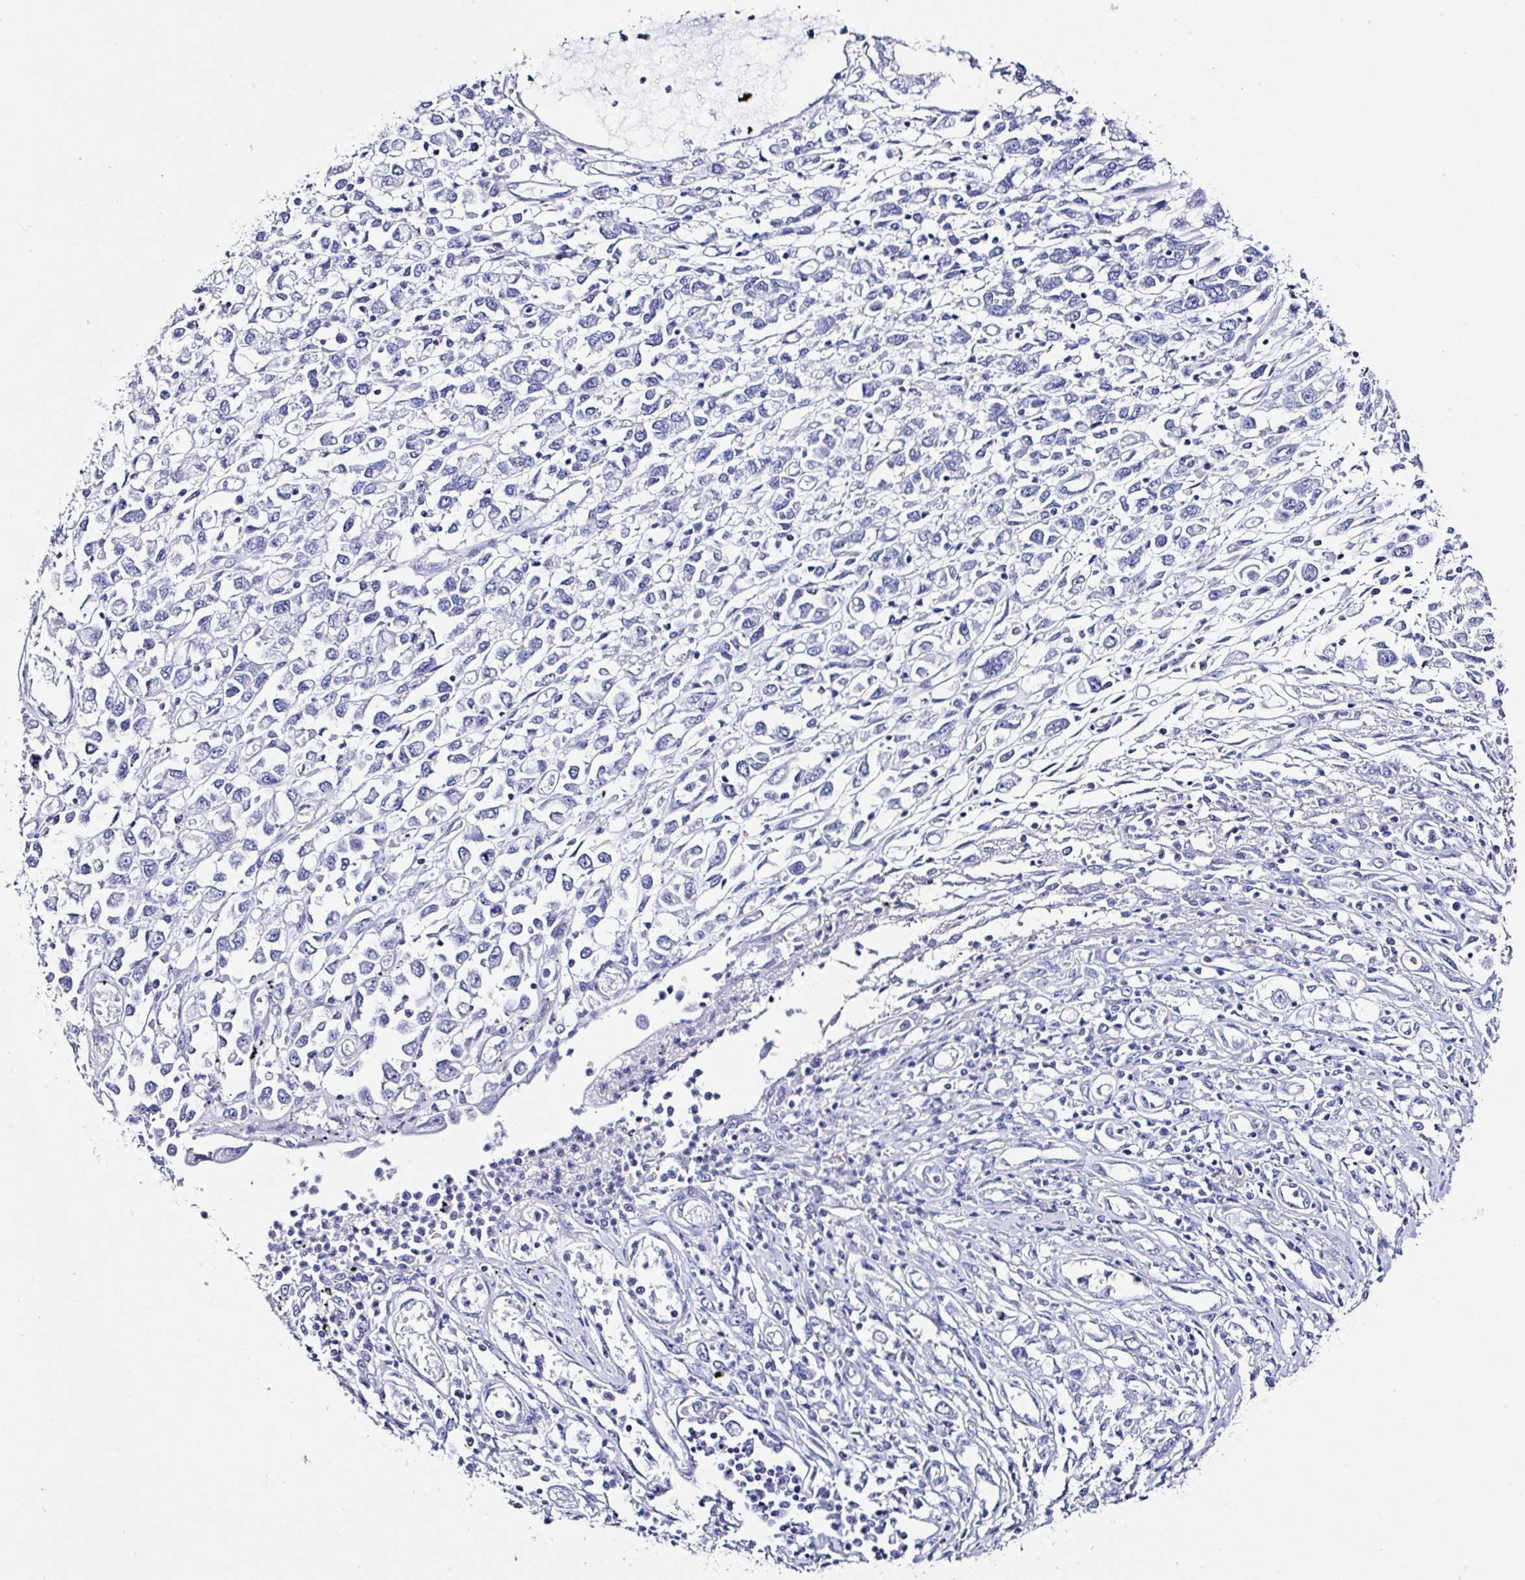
{"staining": {"intensity": "negative", "quantity": "none", "location": "none"}, "tissue": "stomach cancer", "cell_type": "Tumor cells", "image_type": "cancer", "snomed": [{"axis": "morphology", "description": "Adenocarcinoma, NOS"}, {"axis": "topography", "description": "Stomach"}], "caption": "Immunohistochemistry photomicrograph of neoplastic tissue: stomach adenocarcinoma stained with DAB shows no significant protein positivity in tumor cells.", "gene": "UGT3A1", "patient": {"sex": "female", "age": 76}}